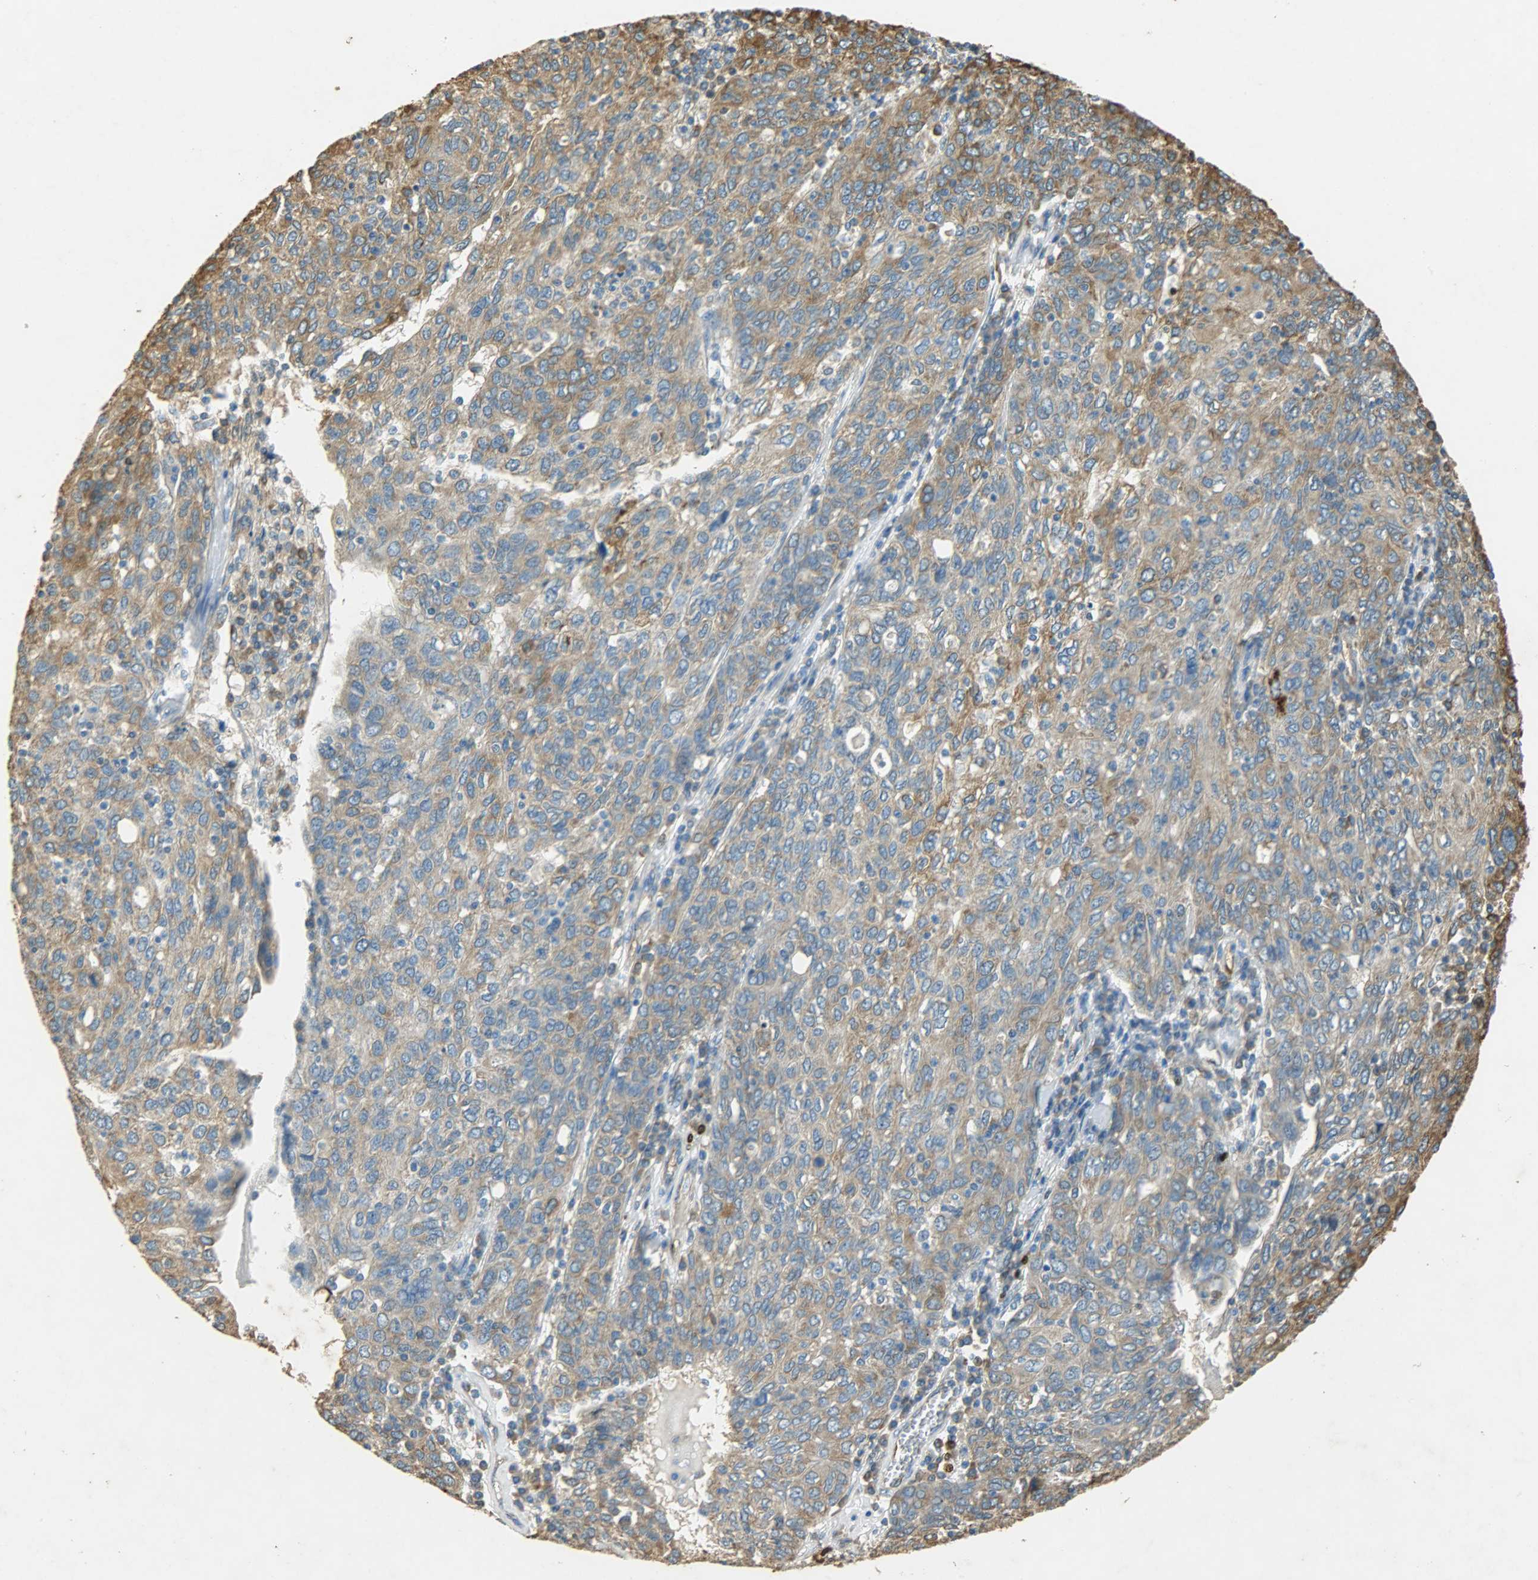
{"staining": {"intensity": "moderate", "quantity": ">75%", "location": "cytoplasmic/membranous"}, "tissue": "ovarian cancer", "cell_type": "Tumor cells", "image_type": "cancer", "snomed": [{"axis": "morphology", "description": "Carcinoma, endometroid"}, {"axis": "topography", "description": "Ovary"}], "caption": "The micrograph demonstrates immunohistochemical staining of ovarian cancer (endometroid carcinoma). There is moderate cytoplasmic/membranous expression is present in approximately >75% of tumor cells. (brown staining indicates protein expression, while blue staining denotes nuclei).", "gene": "HSPA5", "patient": {"sex": "female", "age": 50}}